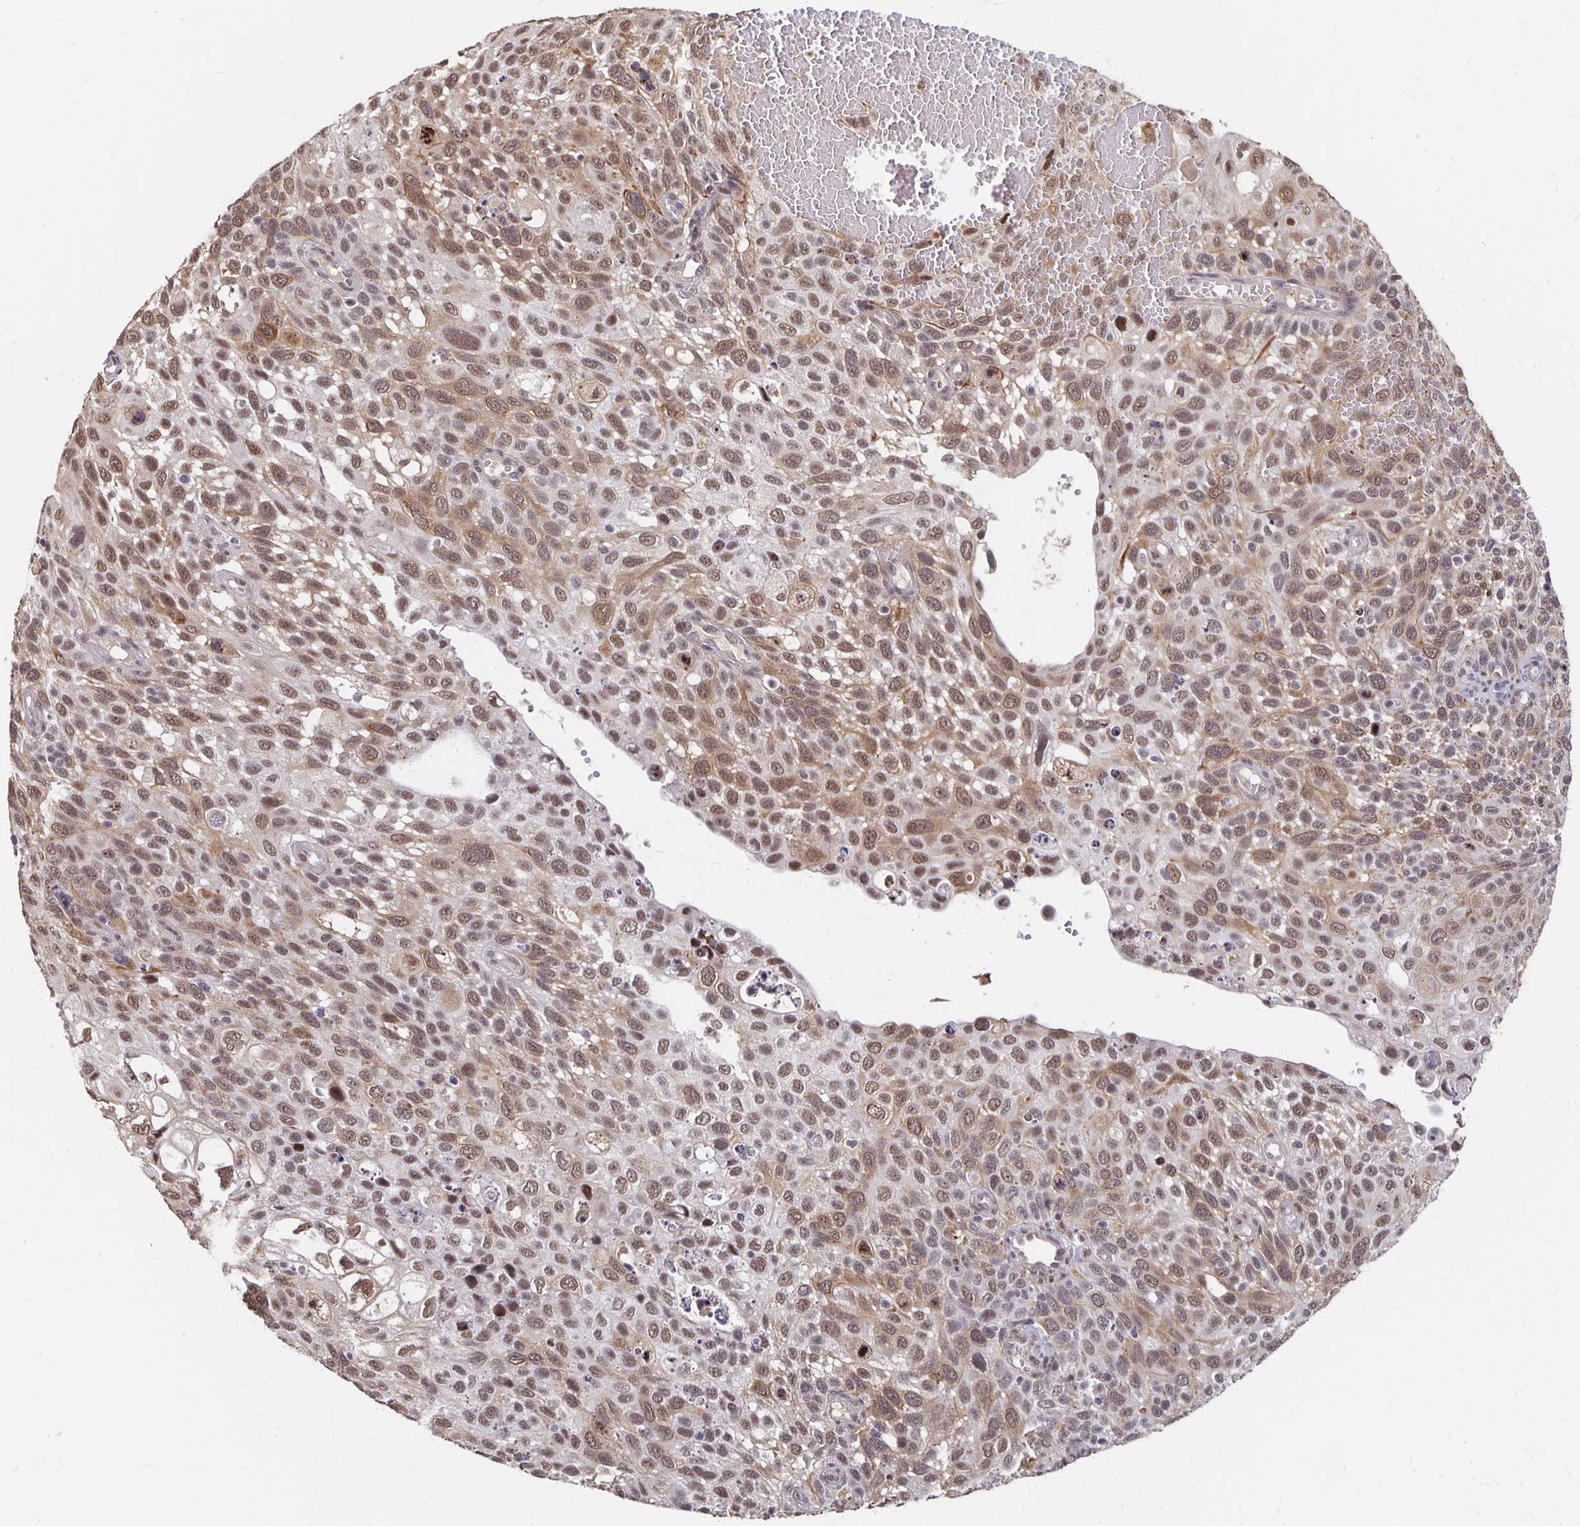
{"staining": {"intensity": "moderate", "quantity": ">75%", "location": "nuclear"}, "tissue": "cervical cancer", "cell_type": "Tumor cells", "image_type": "cancer", "snomed": [{"axis": "morphology", "description": "Squamous cell carcinoma, NOS"}, {"axis": "topography", "description": "Cervix"}], "caption": "IHC micrograph of squamous cell carcinoma (cervical) stained for a protein (brown), which reveals medium levels of moderate nuclear staining in about >75% of tumor cells.", "gene": "CLASRP", "patient": {"sex": "female", "age": 70}}